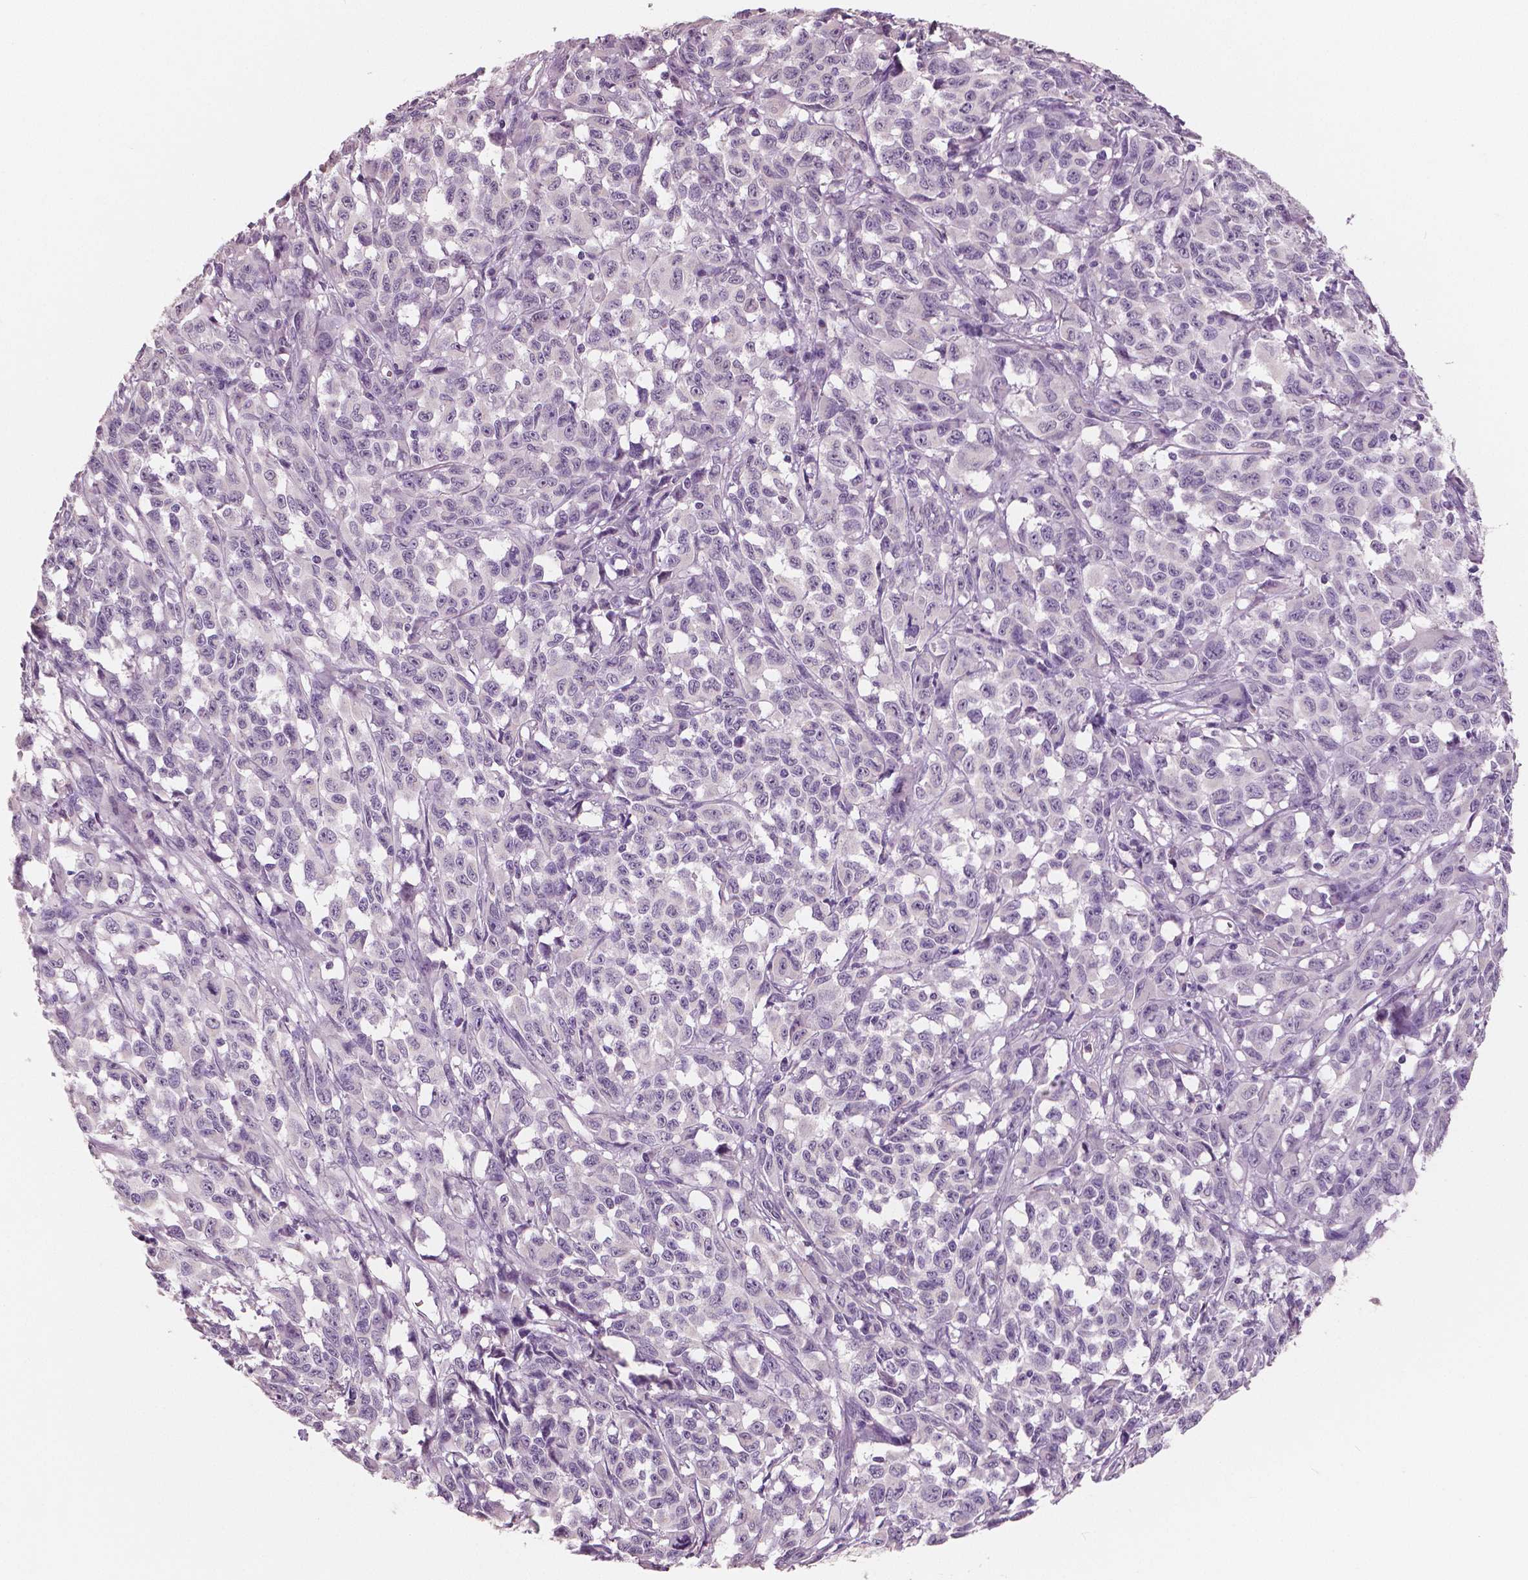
{"staining": {"intensity": "negative", "quantity": "none", "location": "none"}, "tissue": "melanoma", "cell_type": "Tumor cells", "image_type": "cancer", "snomed": [{"axis": "morphology", "description": "Malignant melanoma, NOS"}, {"axis": "topography", "description": "Vulva, labia, clitoris and Bartholin´s gland, NO"}], "caption": "Tumor cells show no significant expression in malignant melanoma. (DAB IHC, high magnification).", "gene": "NECAB1", "patient": {"sex": "female", "age": 75}}